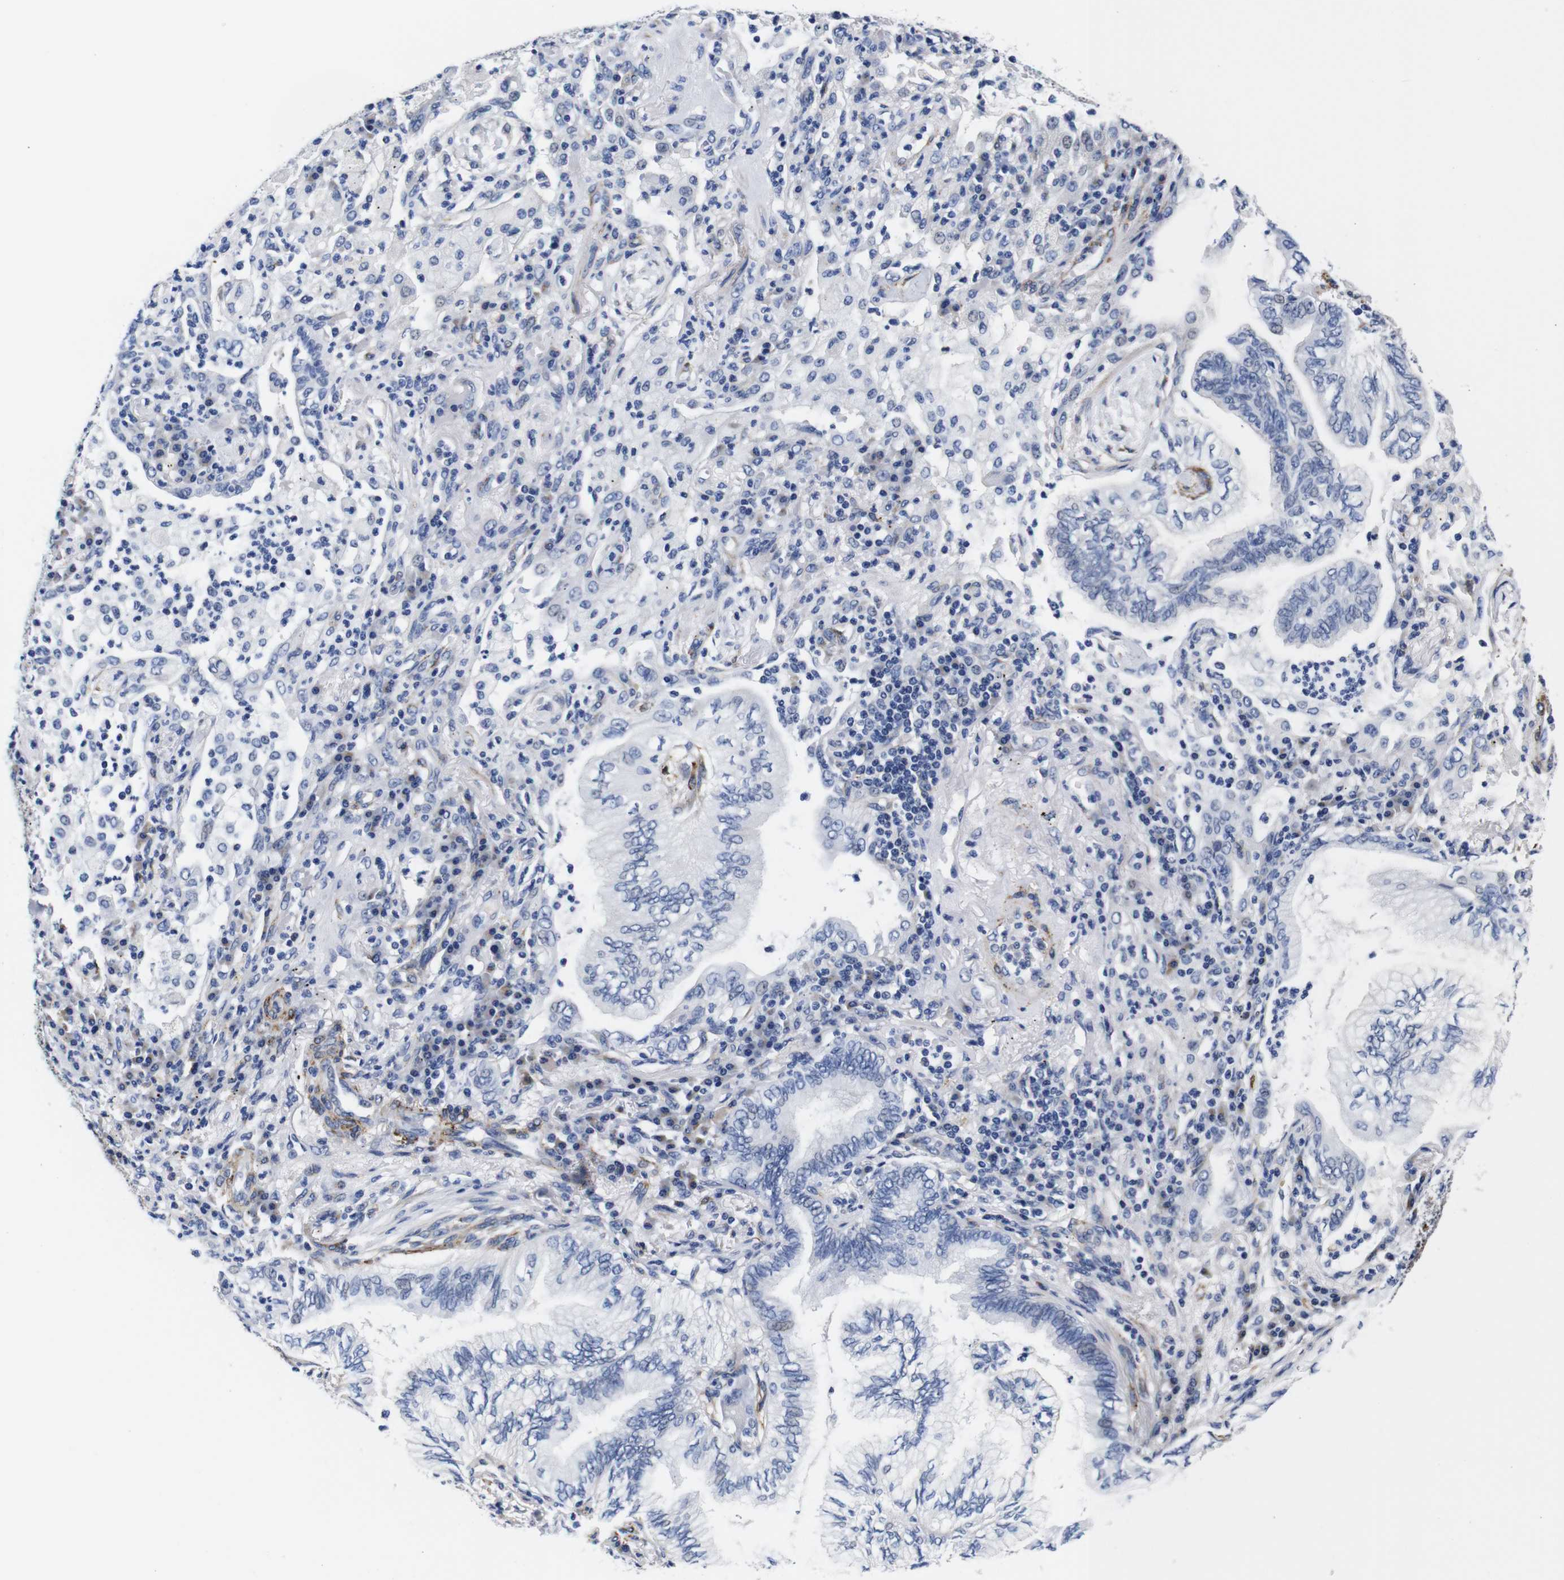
{"staining": {"intensity": "negative", "quantity": "none", "location": "none"}, "tissue": "lung cancer", "cell_type": "Tumor cells", "image_type": "cancer", "snomed": [{"axis": "morphology", "description": "Normal tissue, NOS"}, {"axis": "morphology", "description": "Adenocarcinoma, NOS"}, {"axis": "topography", "description": "Bronchus"}, {"axis": "topography", "description": "Lung"}], "caption": "High magnification brightfield microscopy of lung adenocarcinoma stained with DAB (brown) and counterstained with hematoxylin (blue): tumor cells show no significant positivity.", "gene": "LRIG1", "patient": {"sex": "female", "age": 70}}